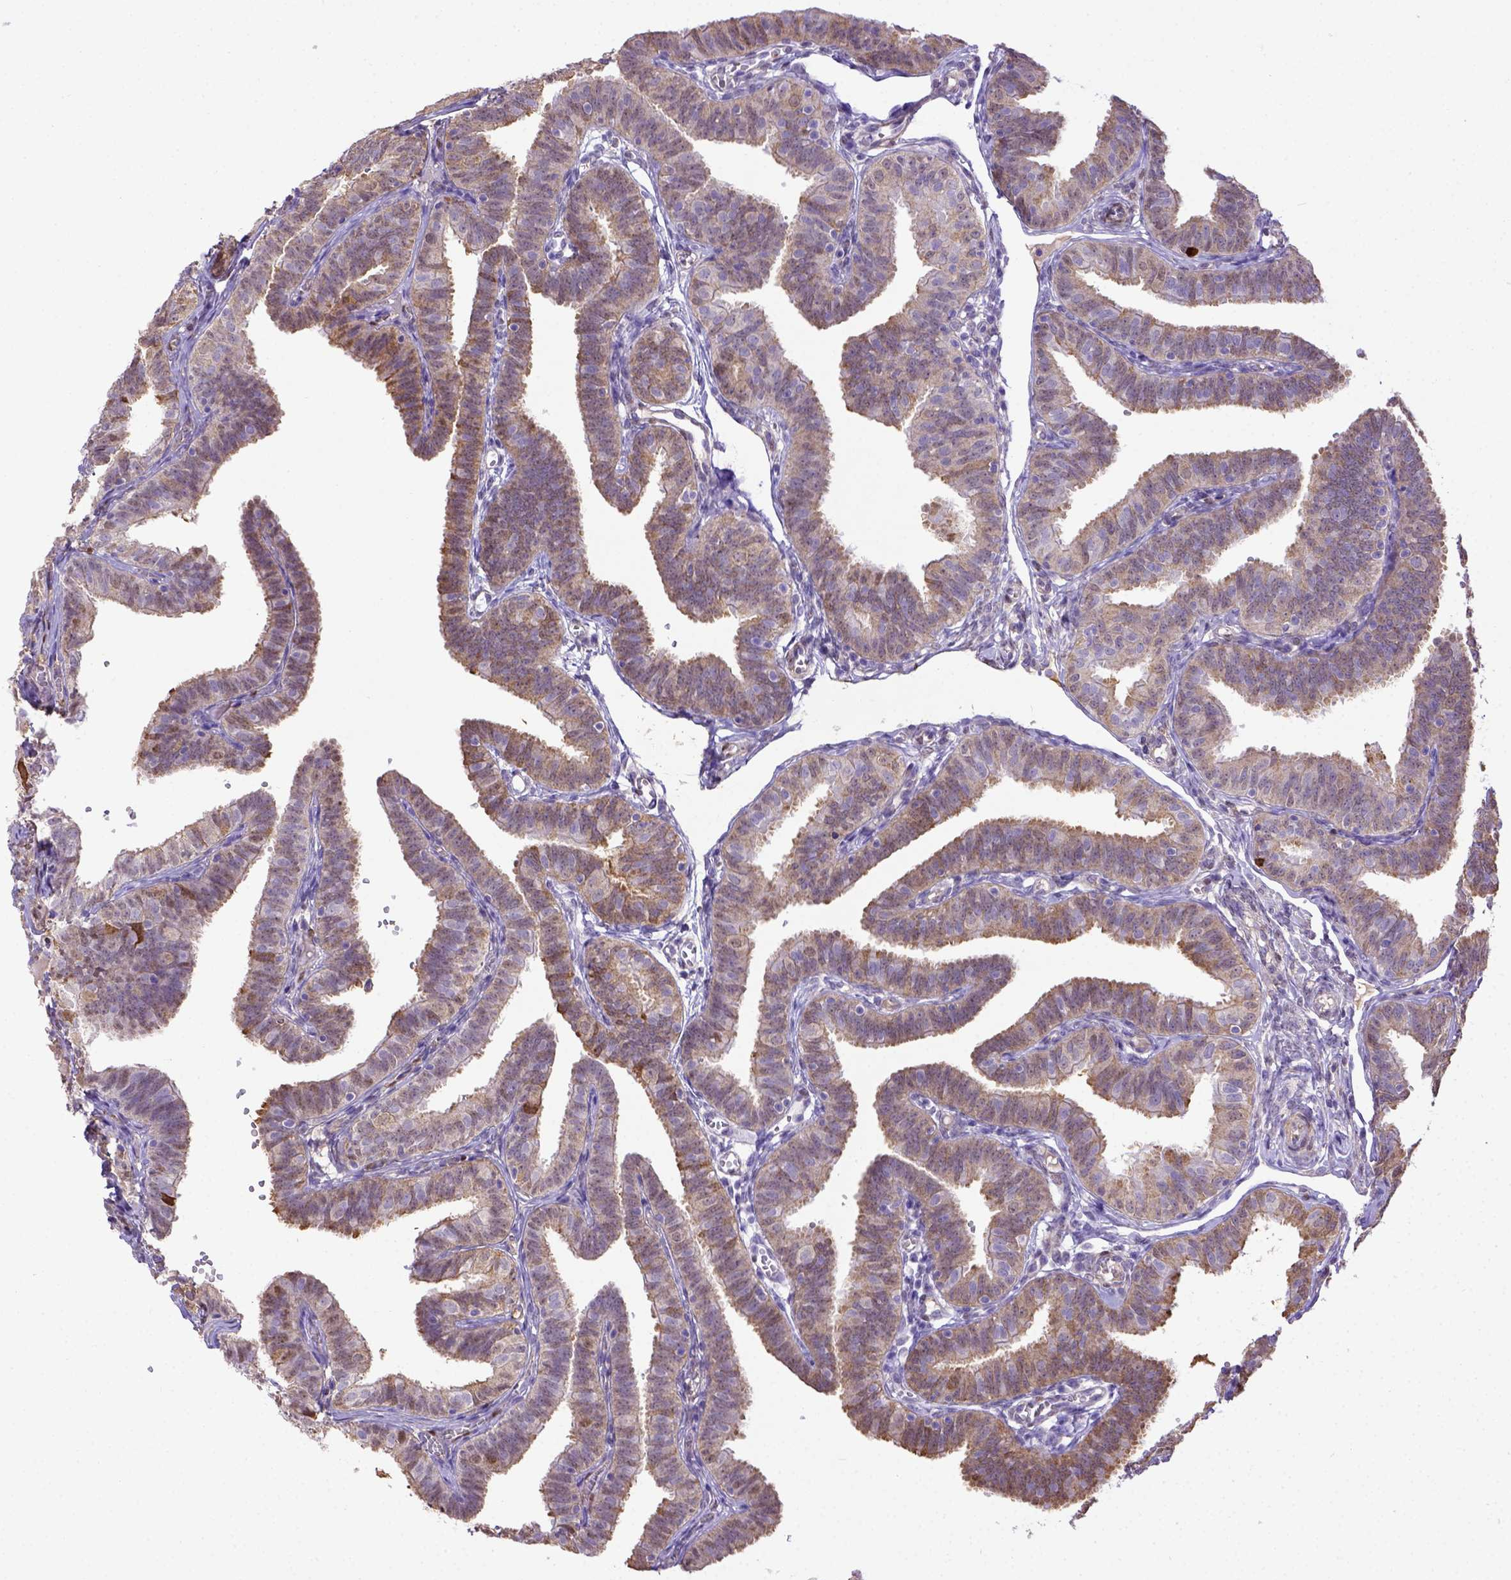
{"staining": {"intensity": "moderate", "quantity": "25%-75%", "location": "cytoplasmic/membranous"}, "tissue": "fallopian tube", "cell_type": "Glandular cells", "image_type": "normal", "snomed": [{"axis": "morphology", "description": "Normal tissue, NOS"}, {"axis": "topography", "description": "Fallopian tube"}], "caption": "Immunohistochemical staining of unremarkable human fallopian tube demonstrates medium levels of moderate cytoplasmic/membranous positivity in about 25%-75% of glandular cells. The protein is stained brown, and the nuclei are stained in blue (DAB (3,3'-diaminobenzidine) IHC with brightfield microscopy, high magnification).", "gene": "BTN1A1", "patient": {"sex": "female", "age": 25}}